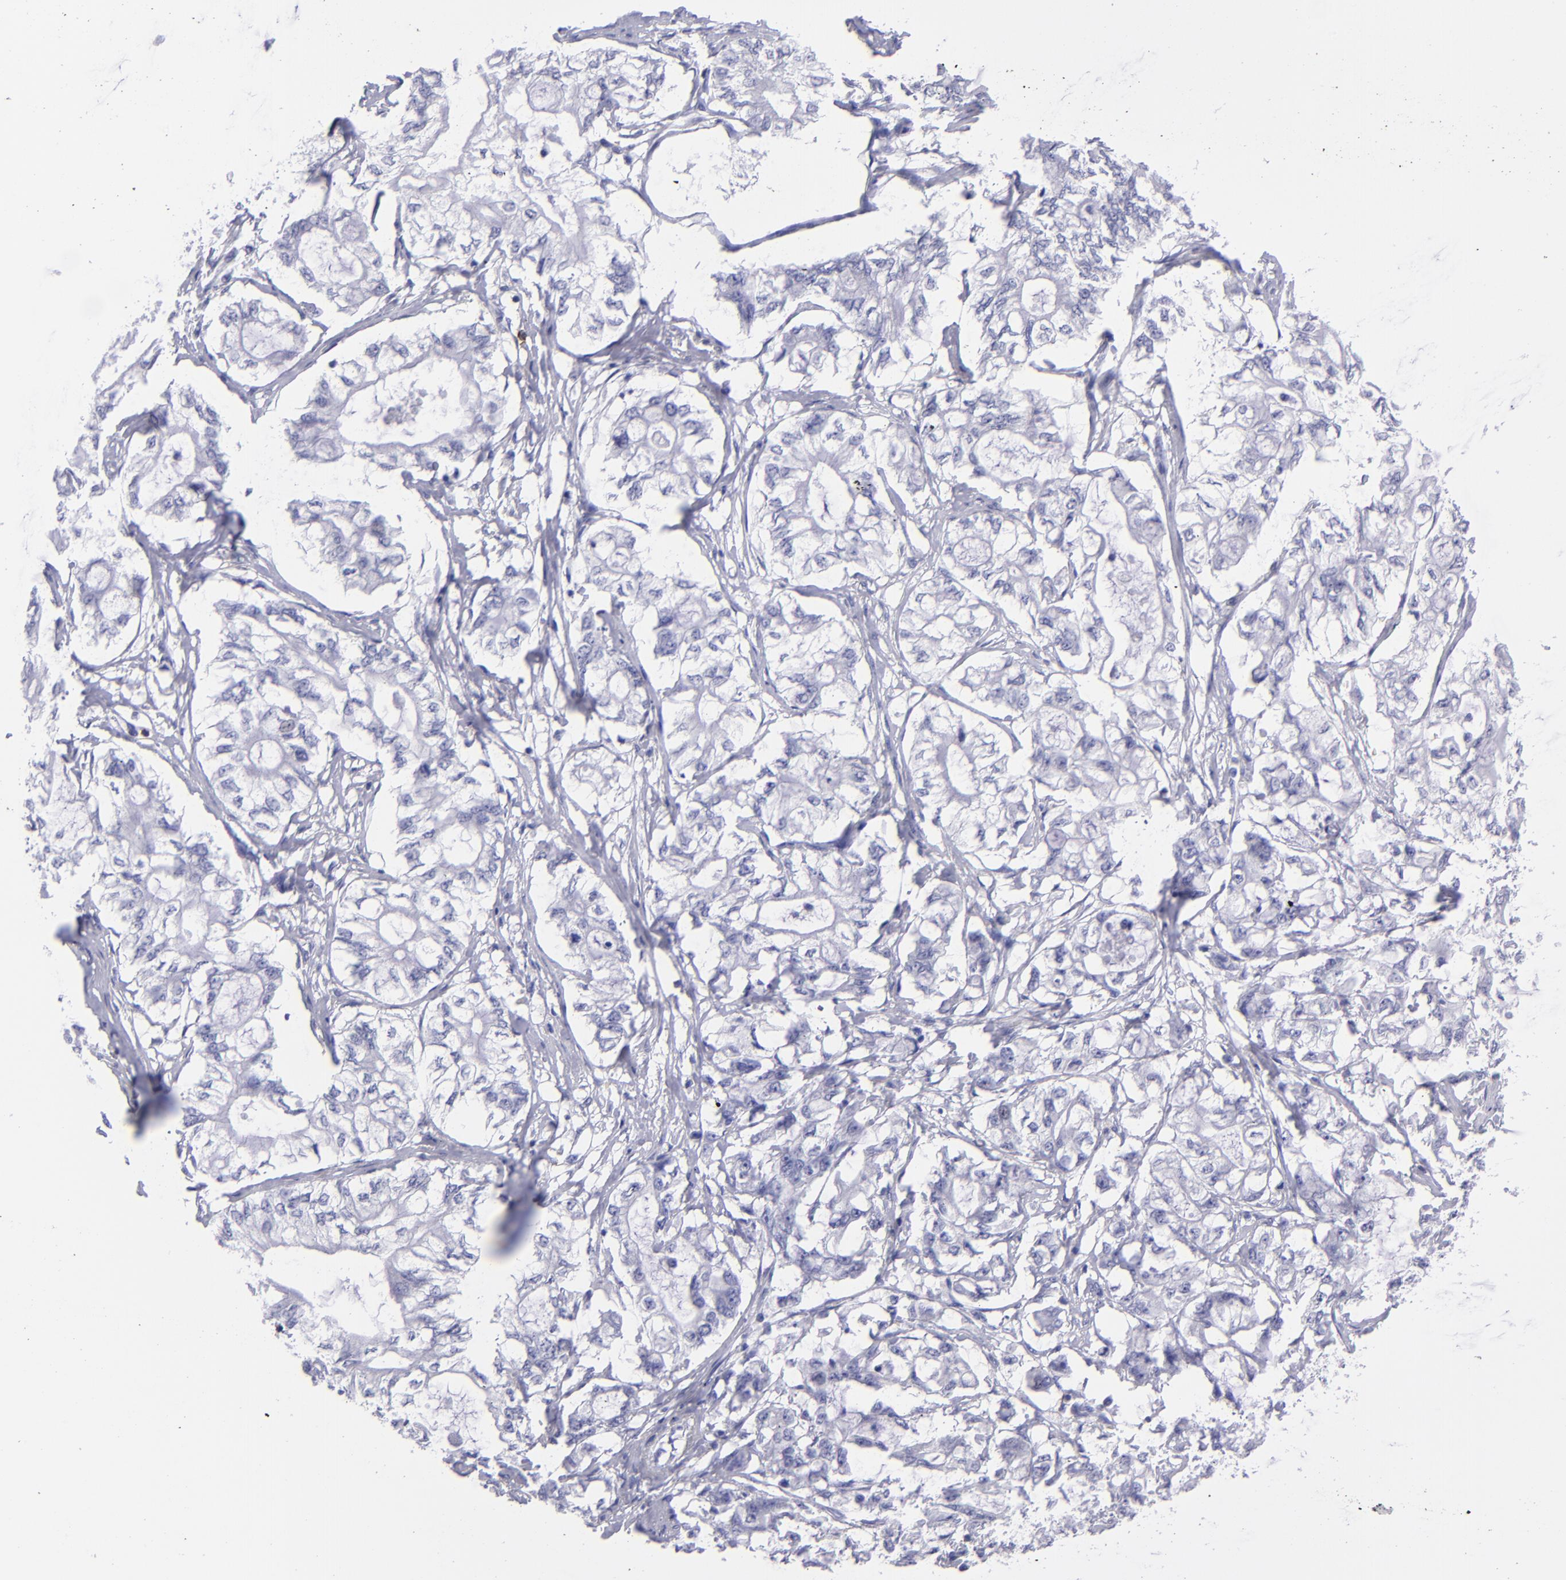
{"staining": {"intensity": "negative", "quantity": "none", "location": "none"}, "tissue": "pancreatic cancer", "cell_type": "Tumor cells", "image_type": "cancer", "snomed": [{"axis": "morphology", "description": "Adenocarcinoma, NOS"}, {"axis": "topography", "description": "Pancreas"}], "caption": "High magnification brightfield microscopy of pancreatic cancer (adenocarcinoma) stained with DAB (brown) and counterstained with hematoxylin (blue): tumor cells show no significant positivity.", "gene": "CD6", "patient": {"sex": "male", "age": 79}}